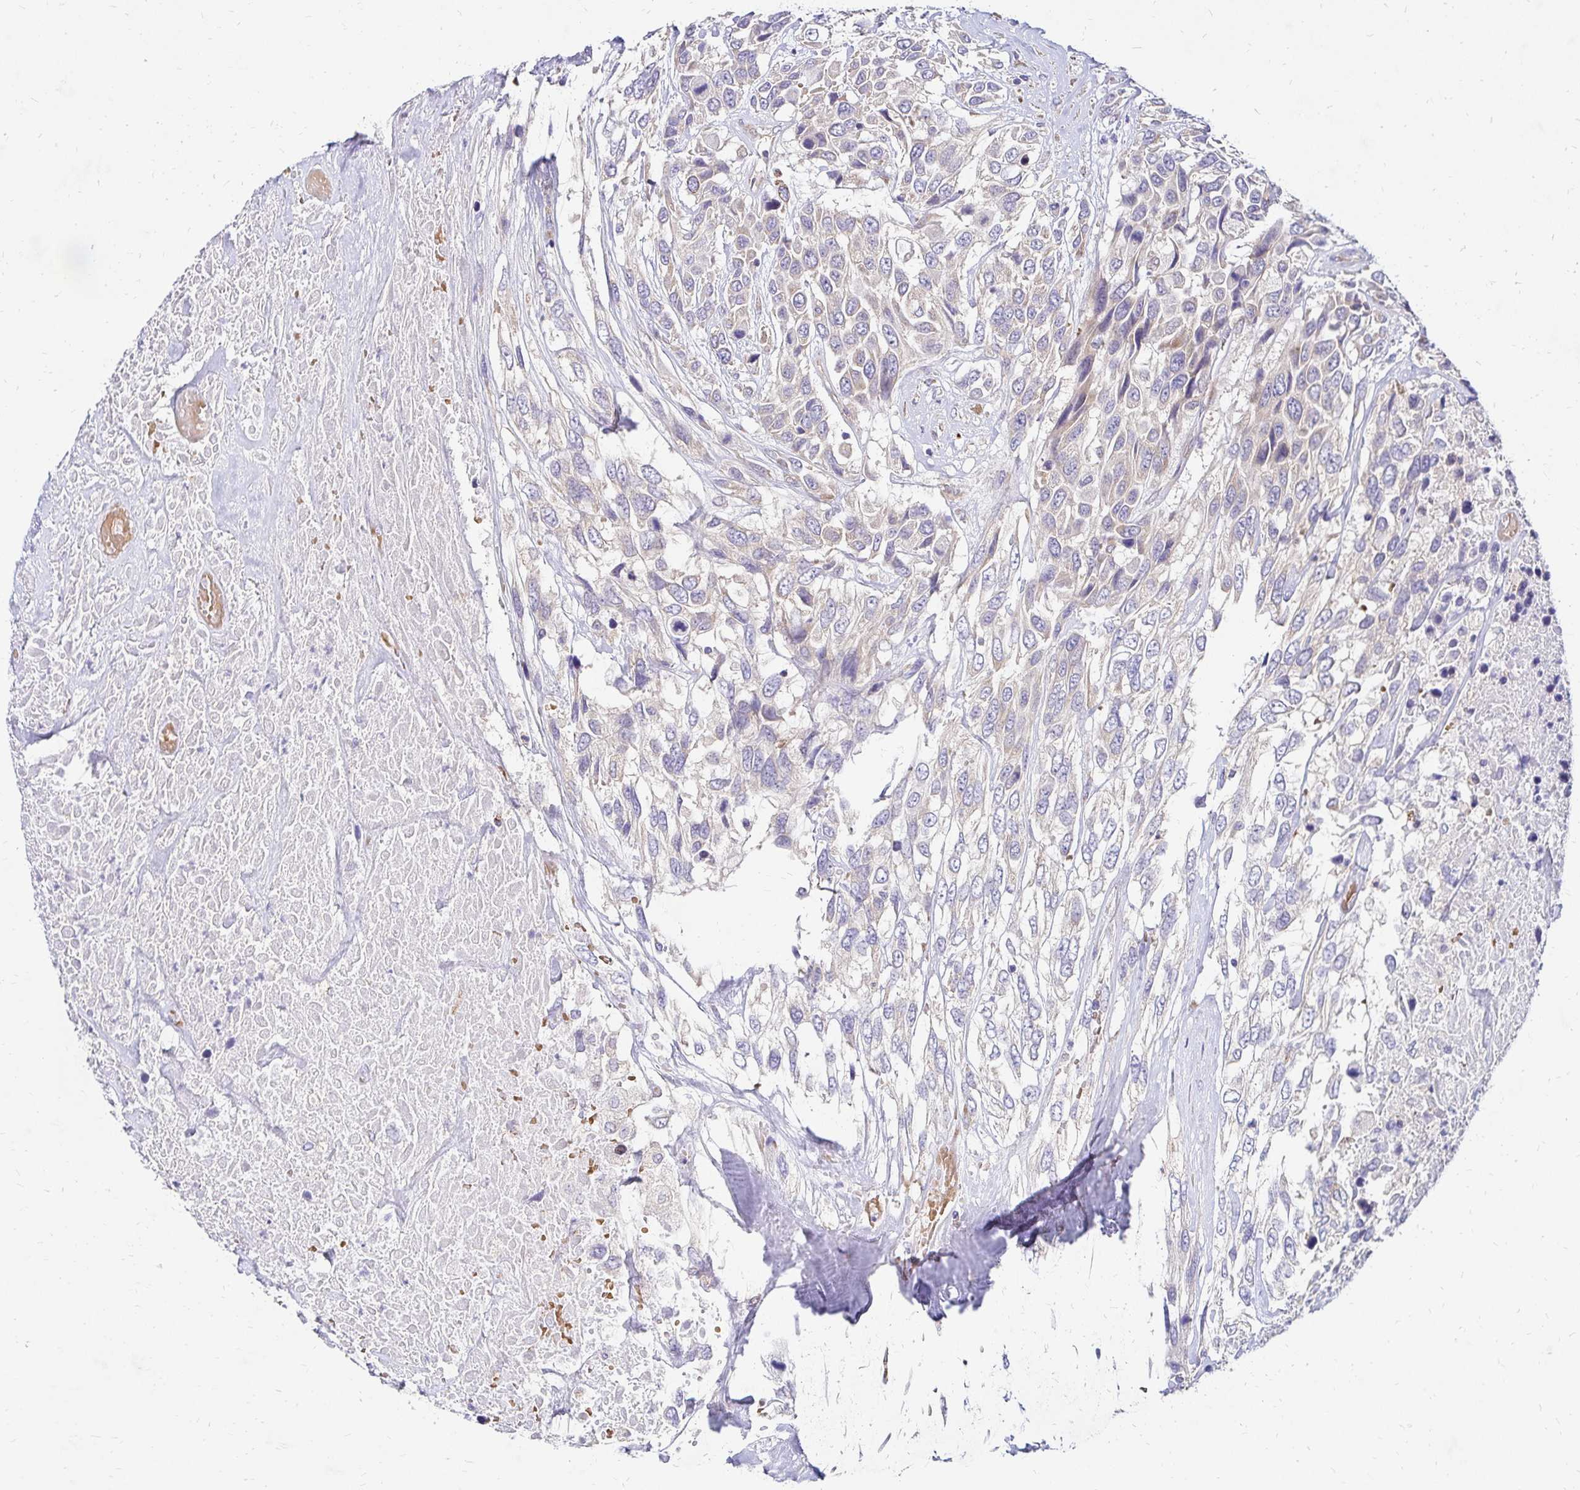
{"staining": {"intensity": "negative", "quantity": "none", "location": "none"}, "tissue": "urothelial cancer", "cell_type": "Tumor cells", "image_type": "cancer", "snomed": [{"axis": "morphology", "description": "Urothelial carcinoma, High grade"}, {"axis": "topography", "description": "Urinary bladder"}], "caption": "An image of urothelial carcinoma (high-grade) stained for a protein shows no brown staining in tumor cells.", "gene": "IDUA", "patient": {"sex": "female", "age": 70}}